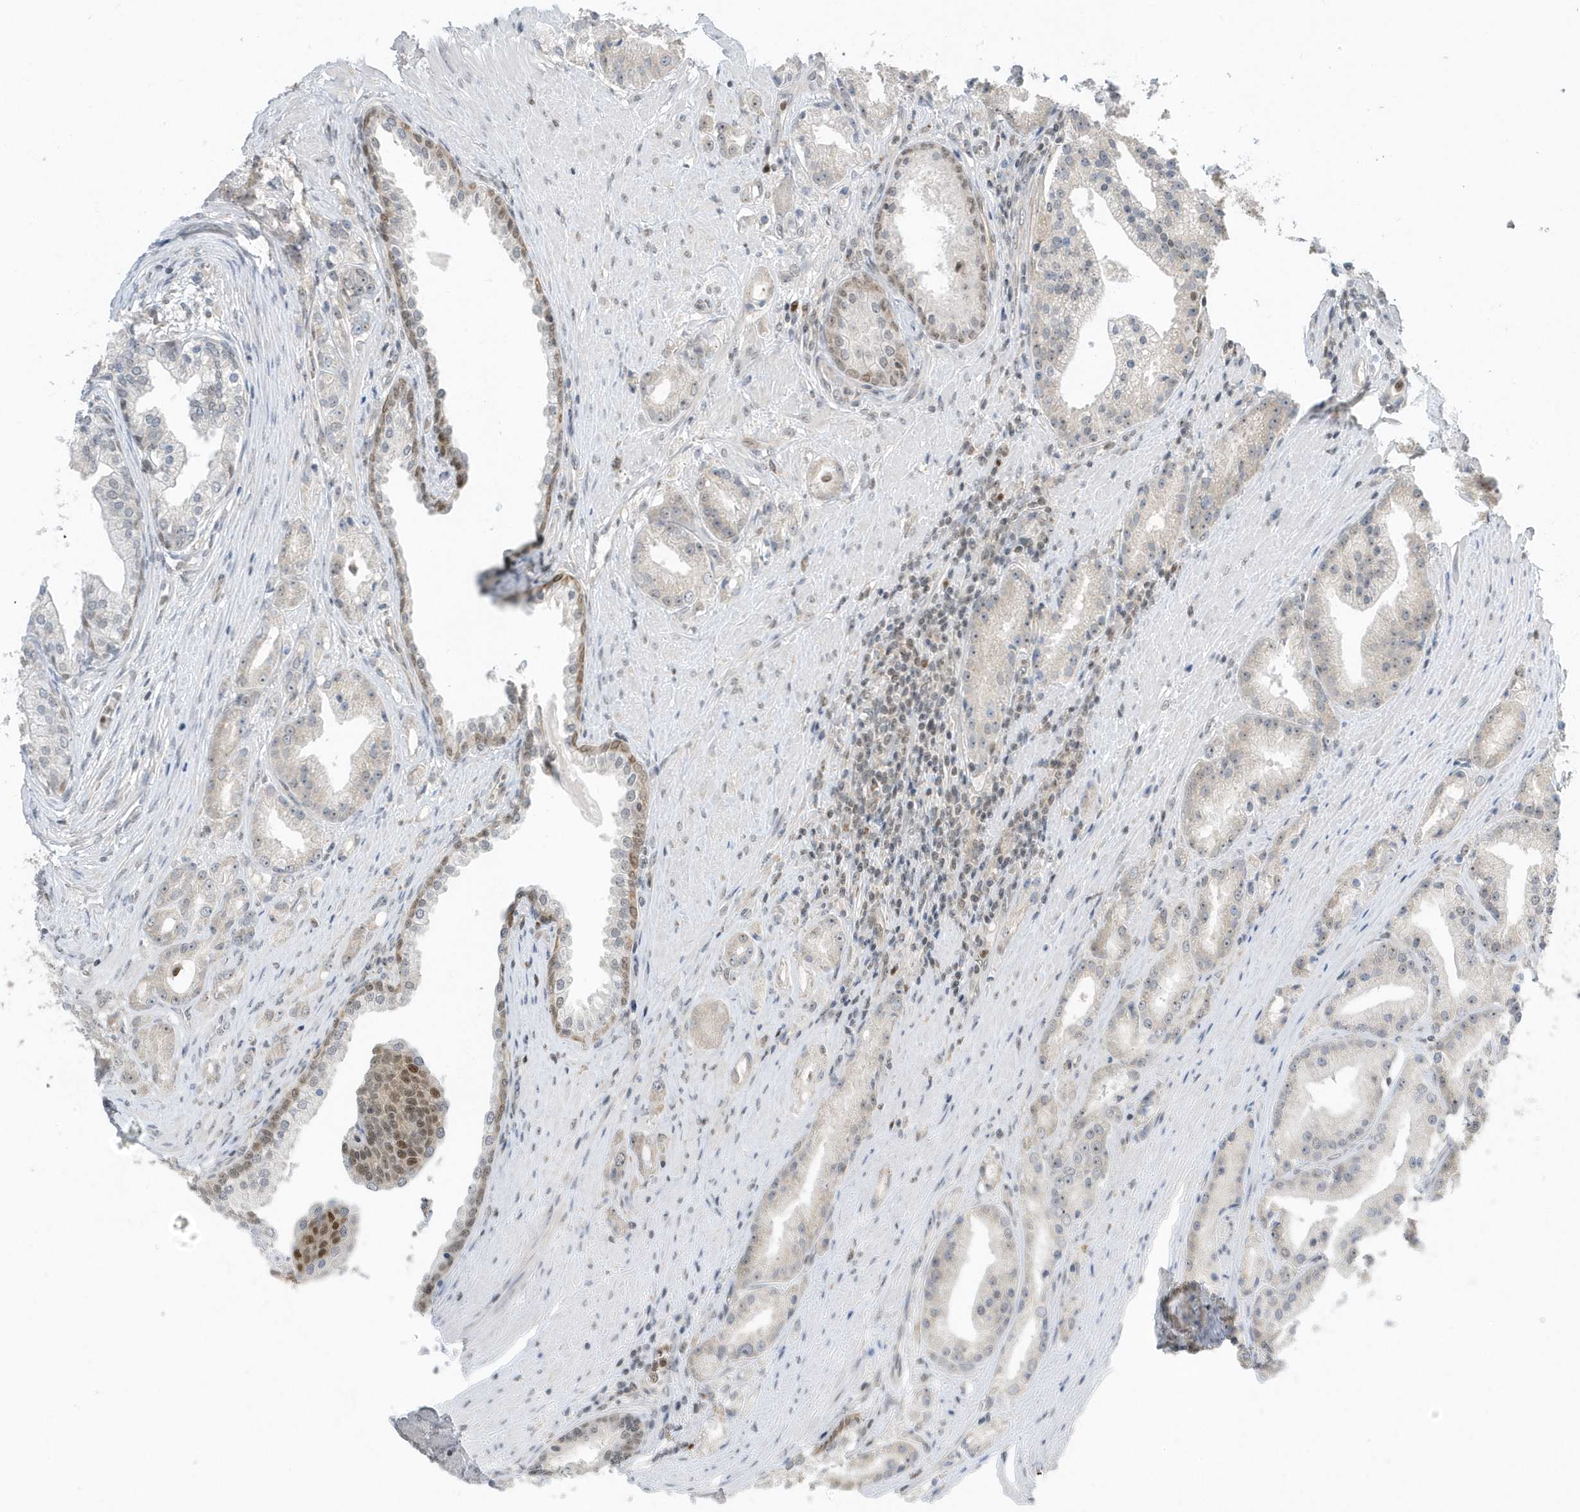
{"staining": {"intensity": "negative", "quantity": "none", "location": "none"}, "tissue": "prostate cancer", "cell_type": "Tumor cells", "image_type": "cancer", "snomed": [{"axis": "morphology", "description": "Adenocarcinoma, Low grade"}, {"axis": "topography", "description": "Prostate"}], "caption": "High magnification brightfield microscopy of prostate cancer stained with DAB (brown) and counterstained with hematoxylin (blue): tumor cells show no significant staining.", "gene": "ZNF740", "patient": {"sex": "male", "age": 67}}